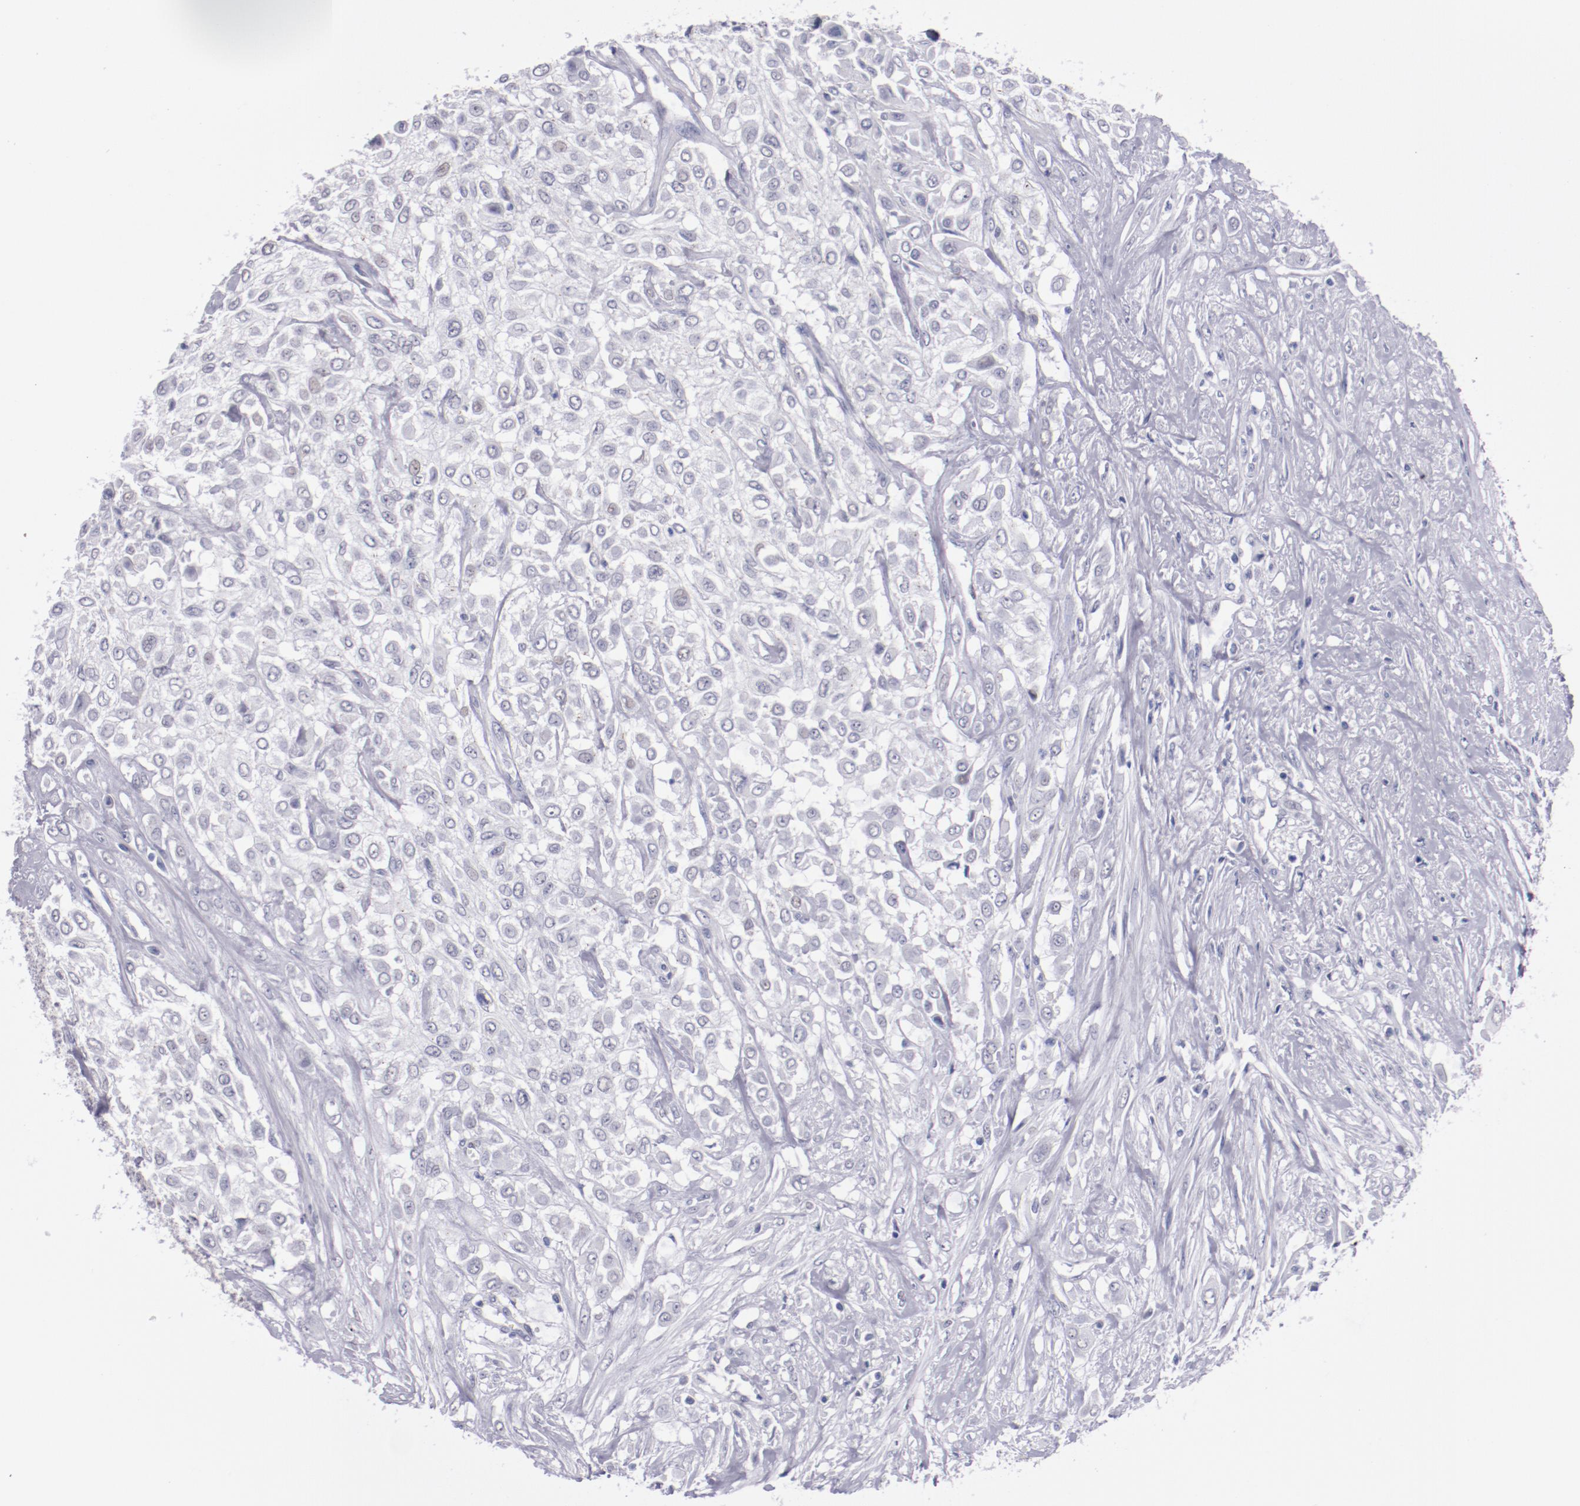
{"staining": {"intensity": "negative", "quantity": "none", "location": "none"}, "tissue": "urothelial cancer", "cell_type": "Tumor cells", "image_type": "cancer", "snomed": [{"axis": "morphology", "description": "Urothelial carcinoma, High grade"}, {"axis": "topography", "description": "Urinary bladder"}], "caption": "Urothelial cancer was stained to show a protein in brown. There is no significant expression in tumor cells. (DAB immunohistochemistry, high magnification).", "gene": "HNF1B", "patient": {"sex": "male", "age": 57}}